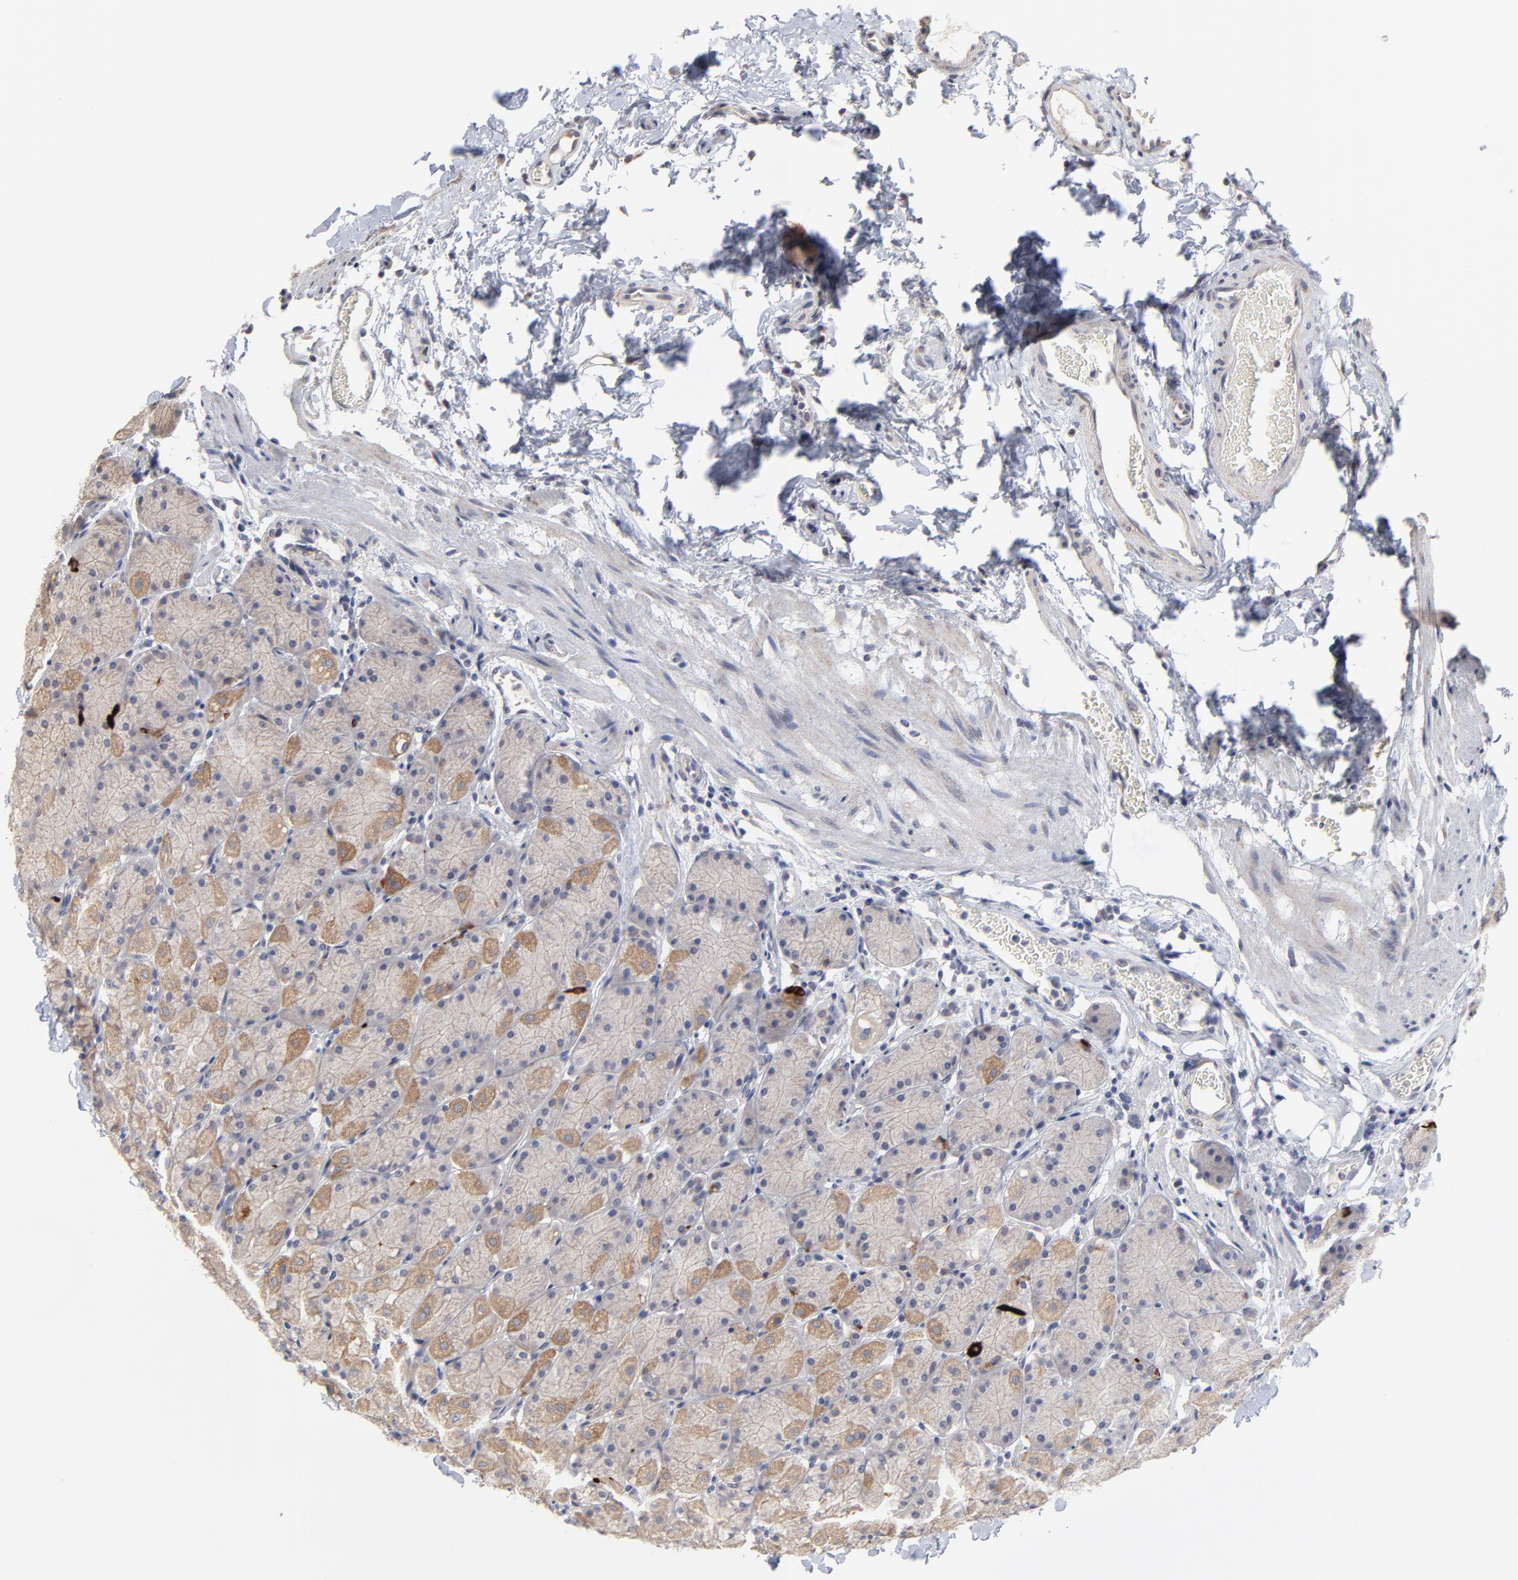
{"staining": {"intensity": "moderate", "quantity": "25%-75%", "location": "cytoplasmic/membranous"}, "tissue": "stomach", "cell_type": "Glandular cells", "image_type": "normal", "snomed": [{"axis": "morphology", "description": "Normal tissue, NOS"}, {"axis": "topography", "description": "Stomach, upper"}, {"axis": "topography", "description": "Stomach"}], "caption": "Protein analysis of normal stomach shows moderate cytoplasmic/membranous positivity in approximately 25%-75% of glandular cells. (brown staining indicates protein expression, while blue staining denotes nuclei).", "gene": "MAGEA10", "patient": {"sex": "male", "age": 76}}